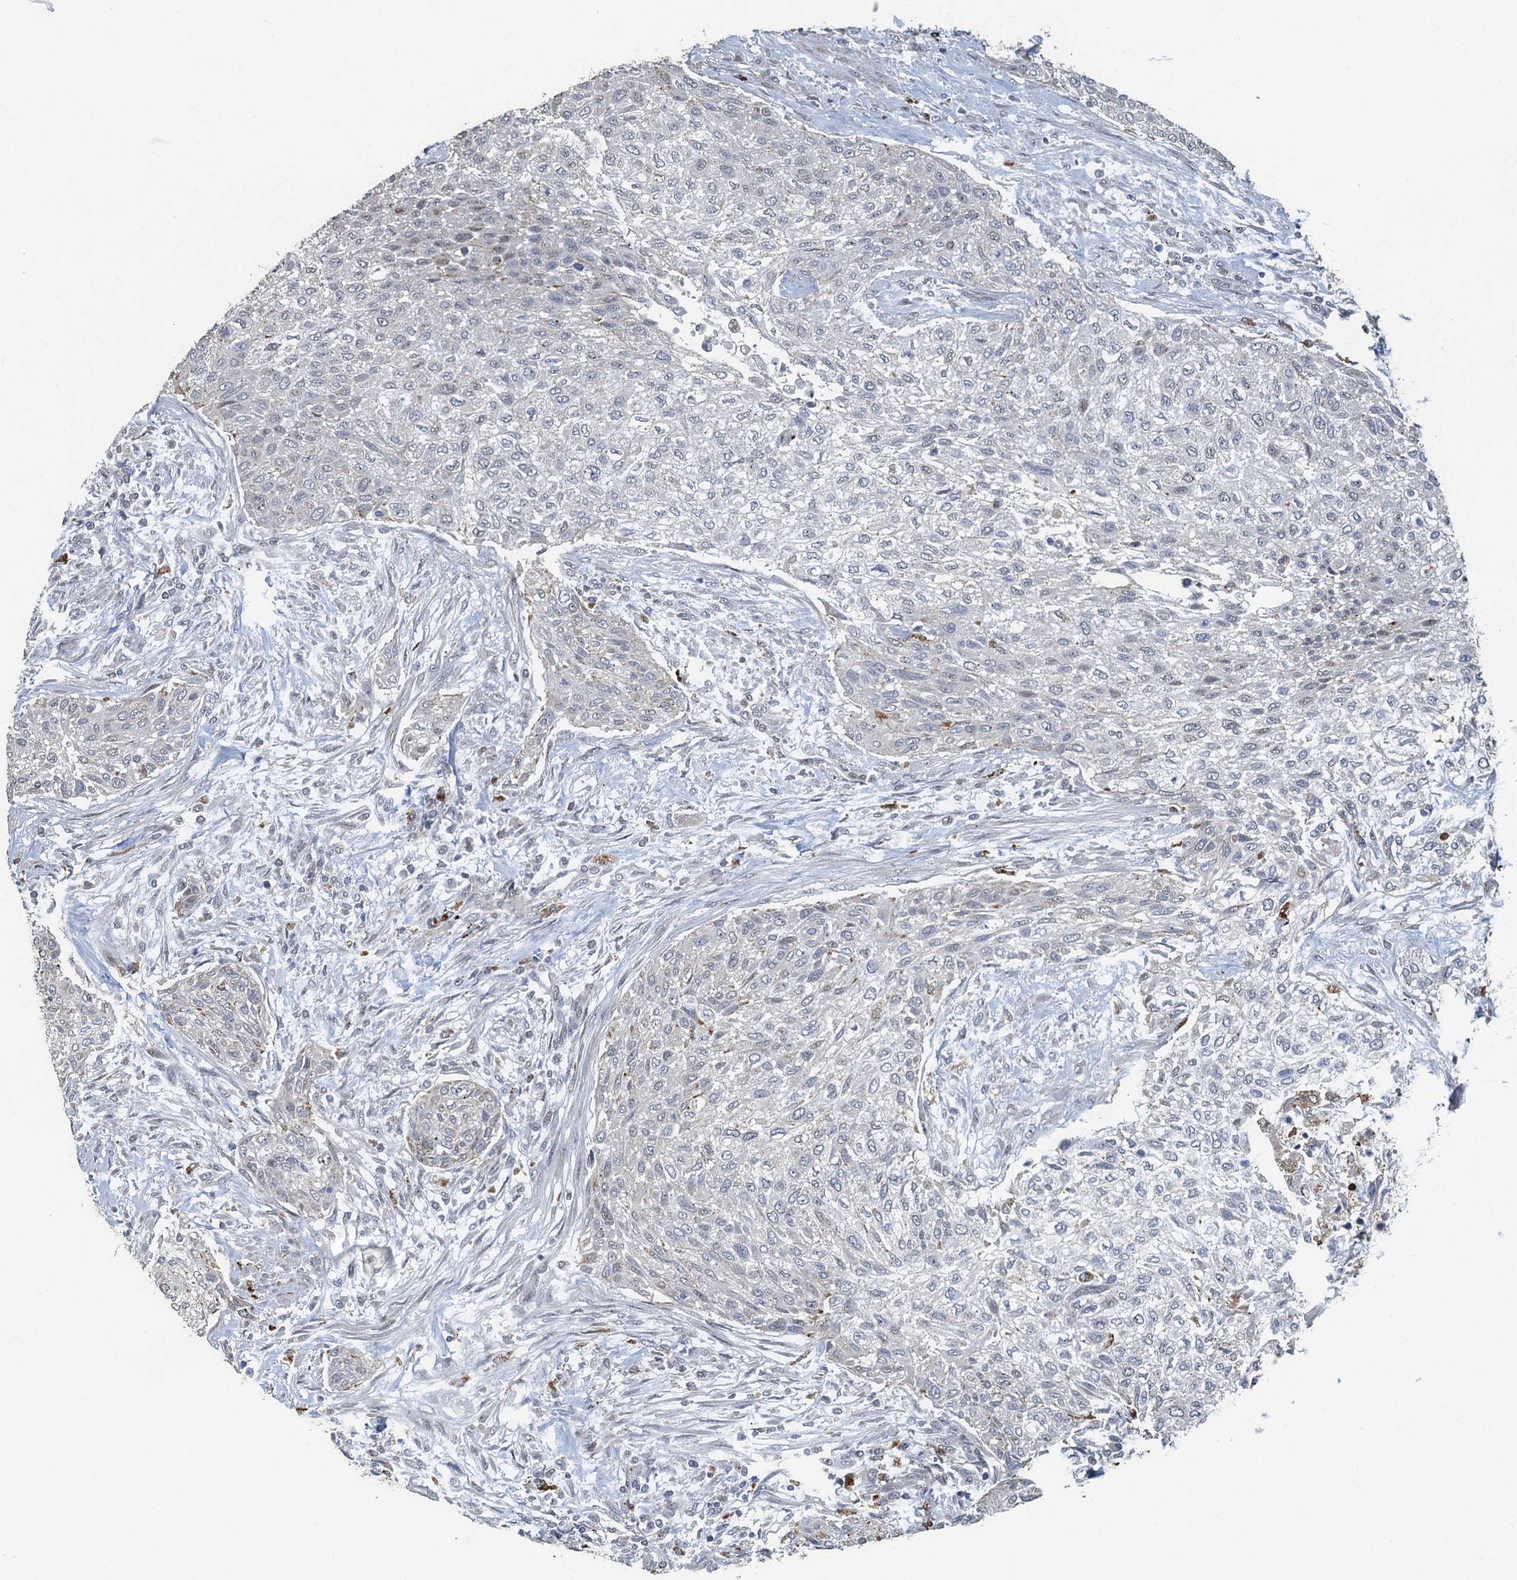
{"staining": {"intensity": "negative", "quantity": "none", "location": "none"}, "tissue": "urothelial cancer", "cell_type": "Tumor cells", "image_type": "cancer", "snomed": [{"axis": "morphology", "description": "Normal tissue, NOS"}, {"axis": "morphology", "description": "Urothelial carcinoma, NOS"}, {"axis": "topography", "description": "Urinary bladder"}, {"axis": "topography", "description": "Peripheral nerve tissue"}], "caption": "The immunohistochemistry photomicrograph has no significant expression in tumor cells of urothelial cancer tissue. (DAB (3,3'-diaminobenzidine) IHC with hematoxylin counter stain).", "gene": "AGRN", "patient": {"sex": "male", "age": 35}}